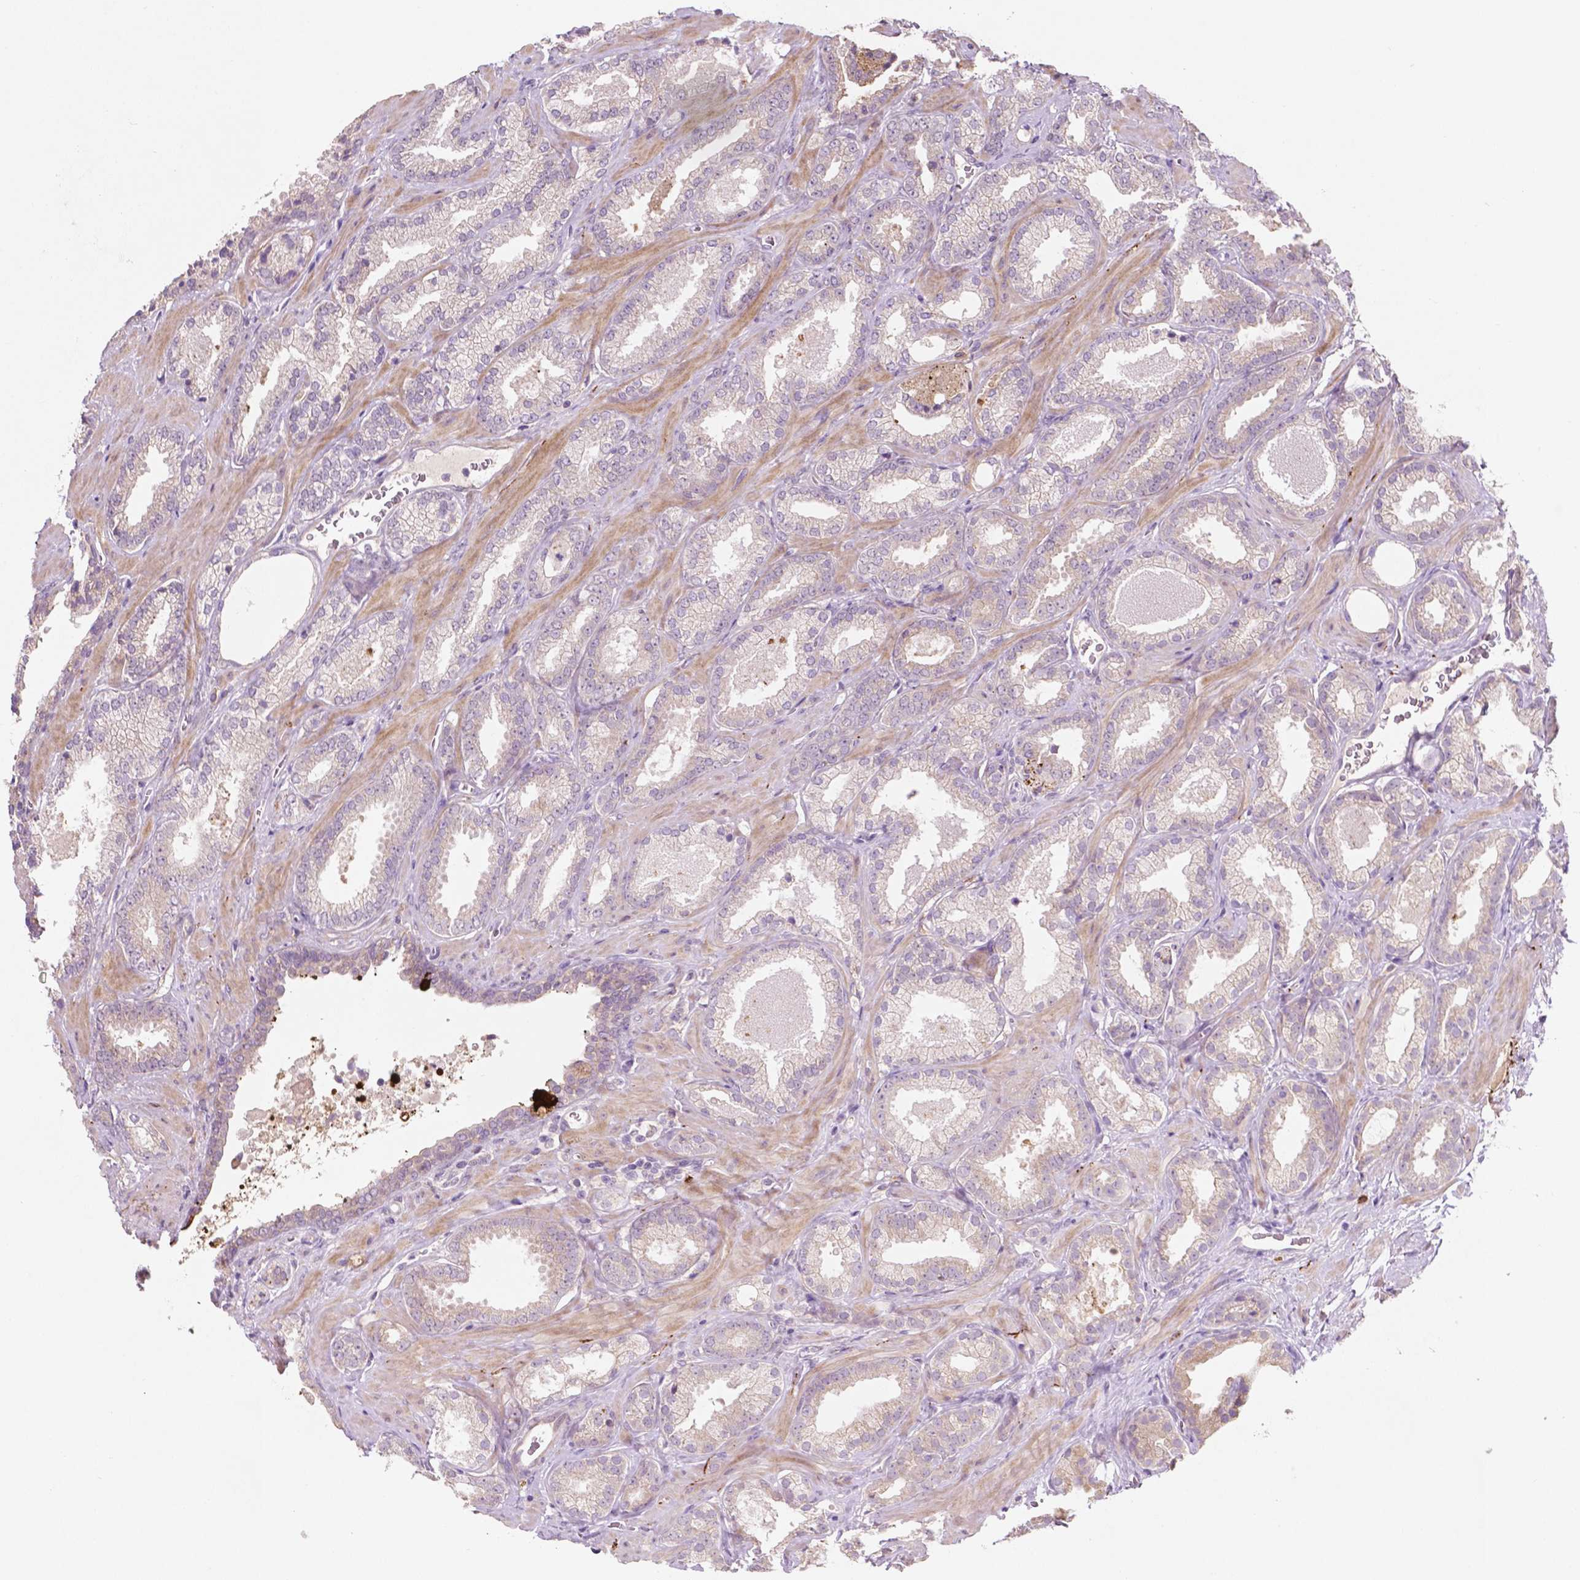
{"staining": {"intensity": "negative", "quantity": "none", "location": "none"}, "tissue": "prostate cancer", "cell_type": "Tumor cells", "image_type": "cancer", "snomed": [{"axis": "morphology", "description": "Adenocarcinoma, Low grade"}, {"axis": "topography", "description": "Prostate"}], "caption": "Image shows no significant protein positivity in tumor cells of adenocarcinoma (low-grade) (prostate). The staining was performed using DAB (3,3'-diaminobenzidine) to visualize the protein expression in brown, while the nuclei were stained in blue with hematoxylin (Magnification: 20x).", "gene": "LRP1B", "patient": {"sex": "male", "age": 62}}